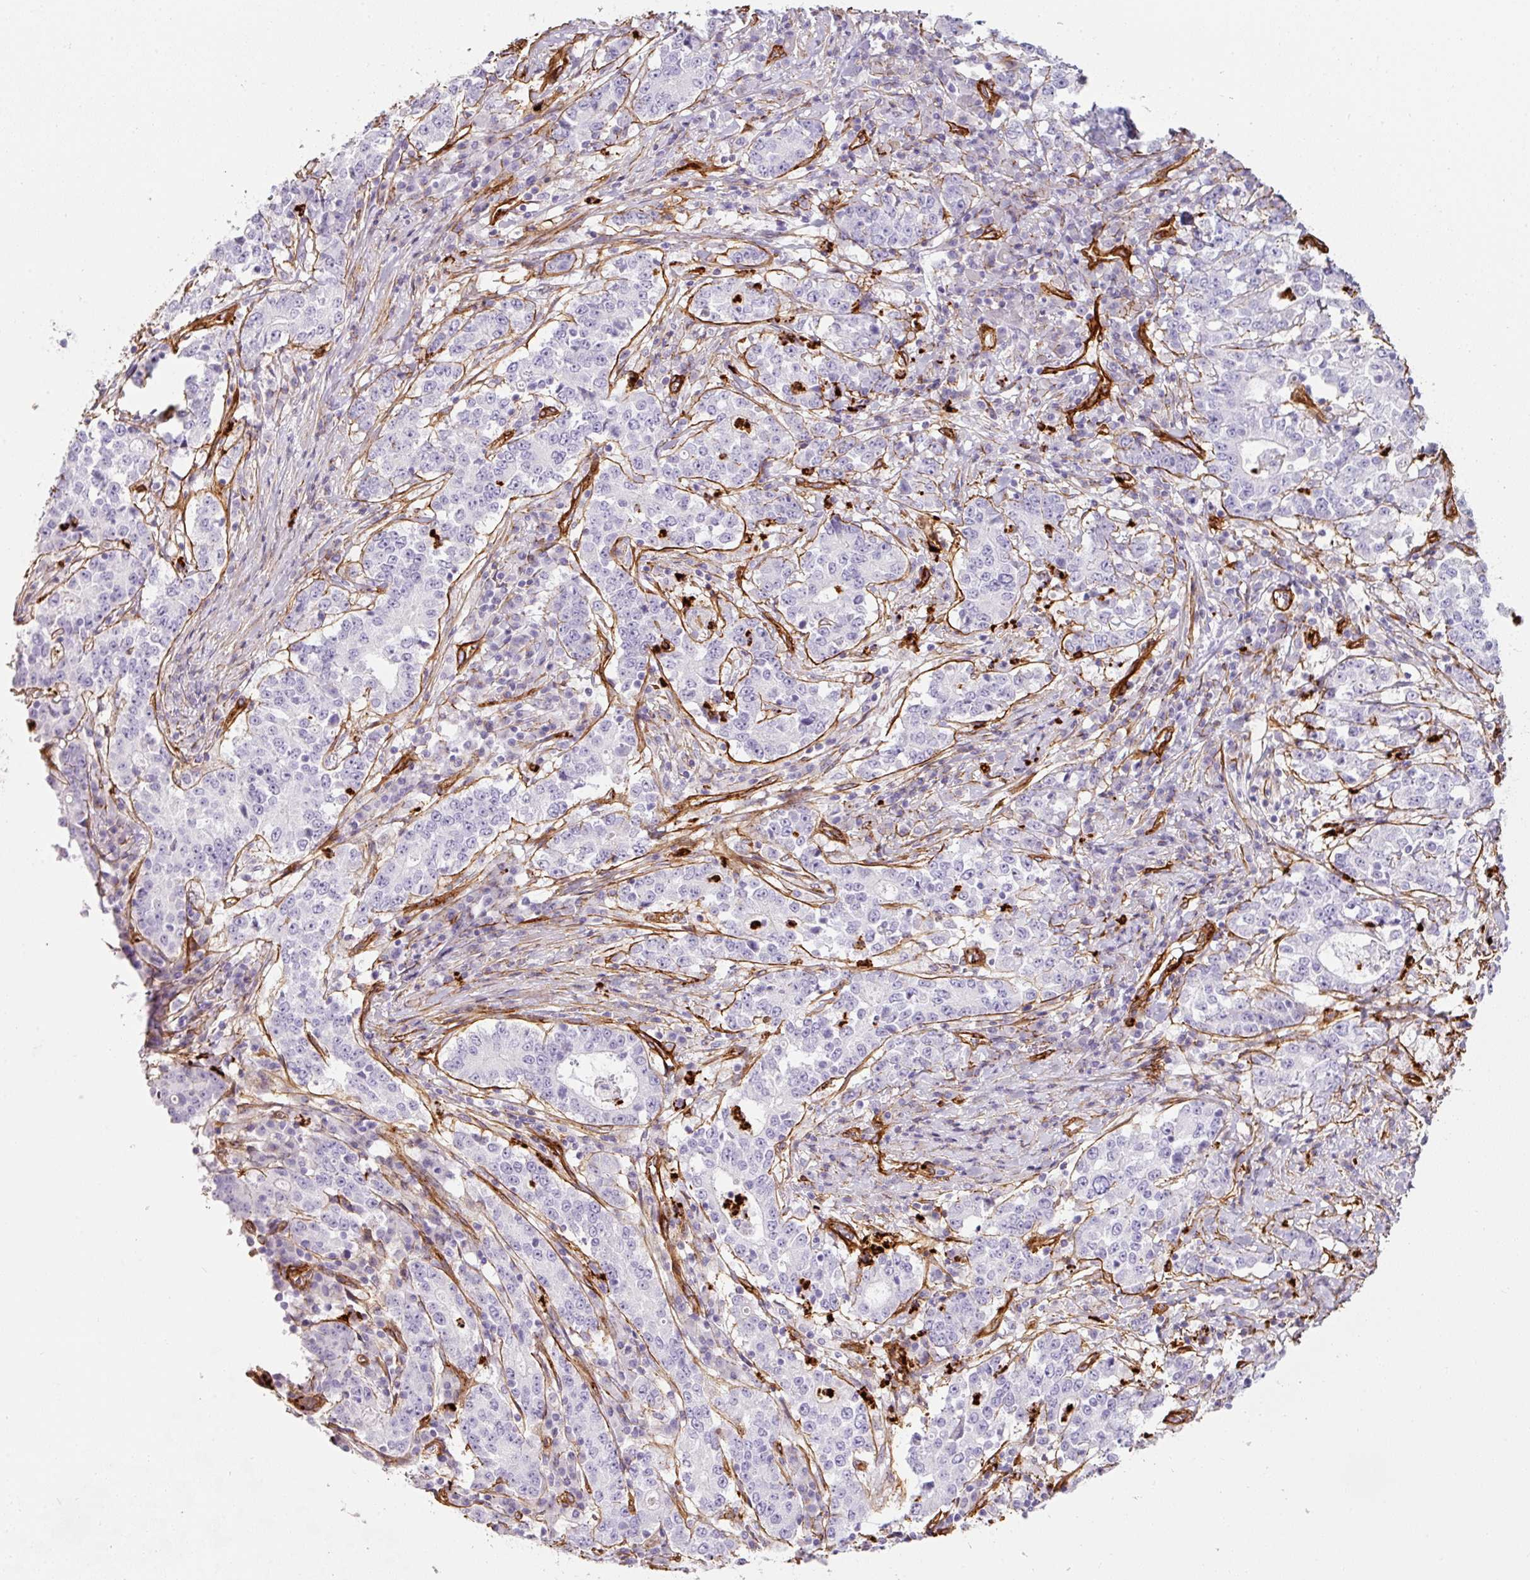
{"staining": {"intensity": "negative", "quantity": "none", "location": "none"}, "tissue": "stomach cancer", "cell_type": "Tumor cells", "image_type": "cancer", "snomed": [{"axis": "morphology", "description": "Adenocarcinoma, NOS"}, {"axis": "topography", "description": "Stomach"}], "caption": "A high-resolution histopathology image shows immunohistochemistry (IHC) staining of stomach adenocarcinoma, which demonstrates no significant expression in tumor cells. (DAB immunohistochemistry visualized using brightfield microscopy, high magnification).", "gene": "LOXL4", "patient": {"sex": "male", "age": 59}}